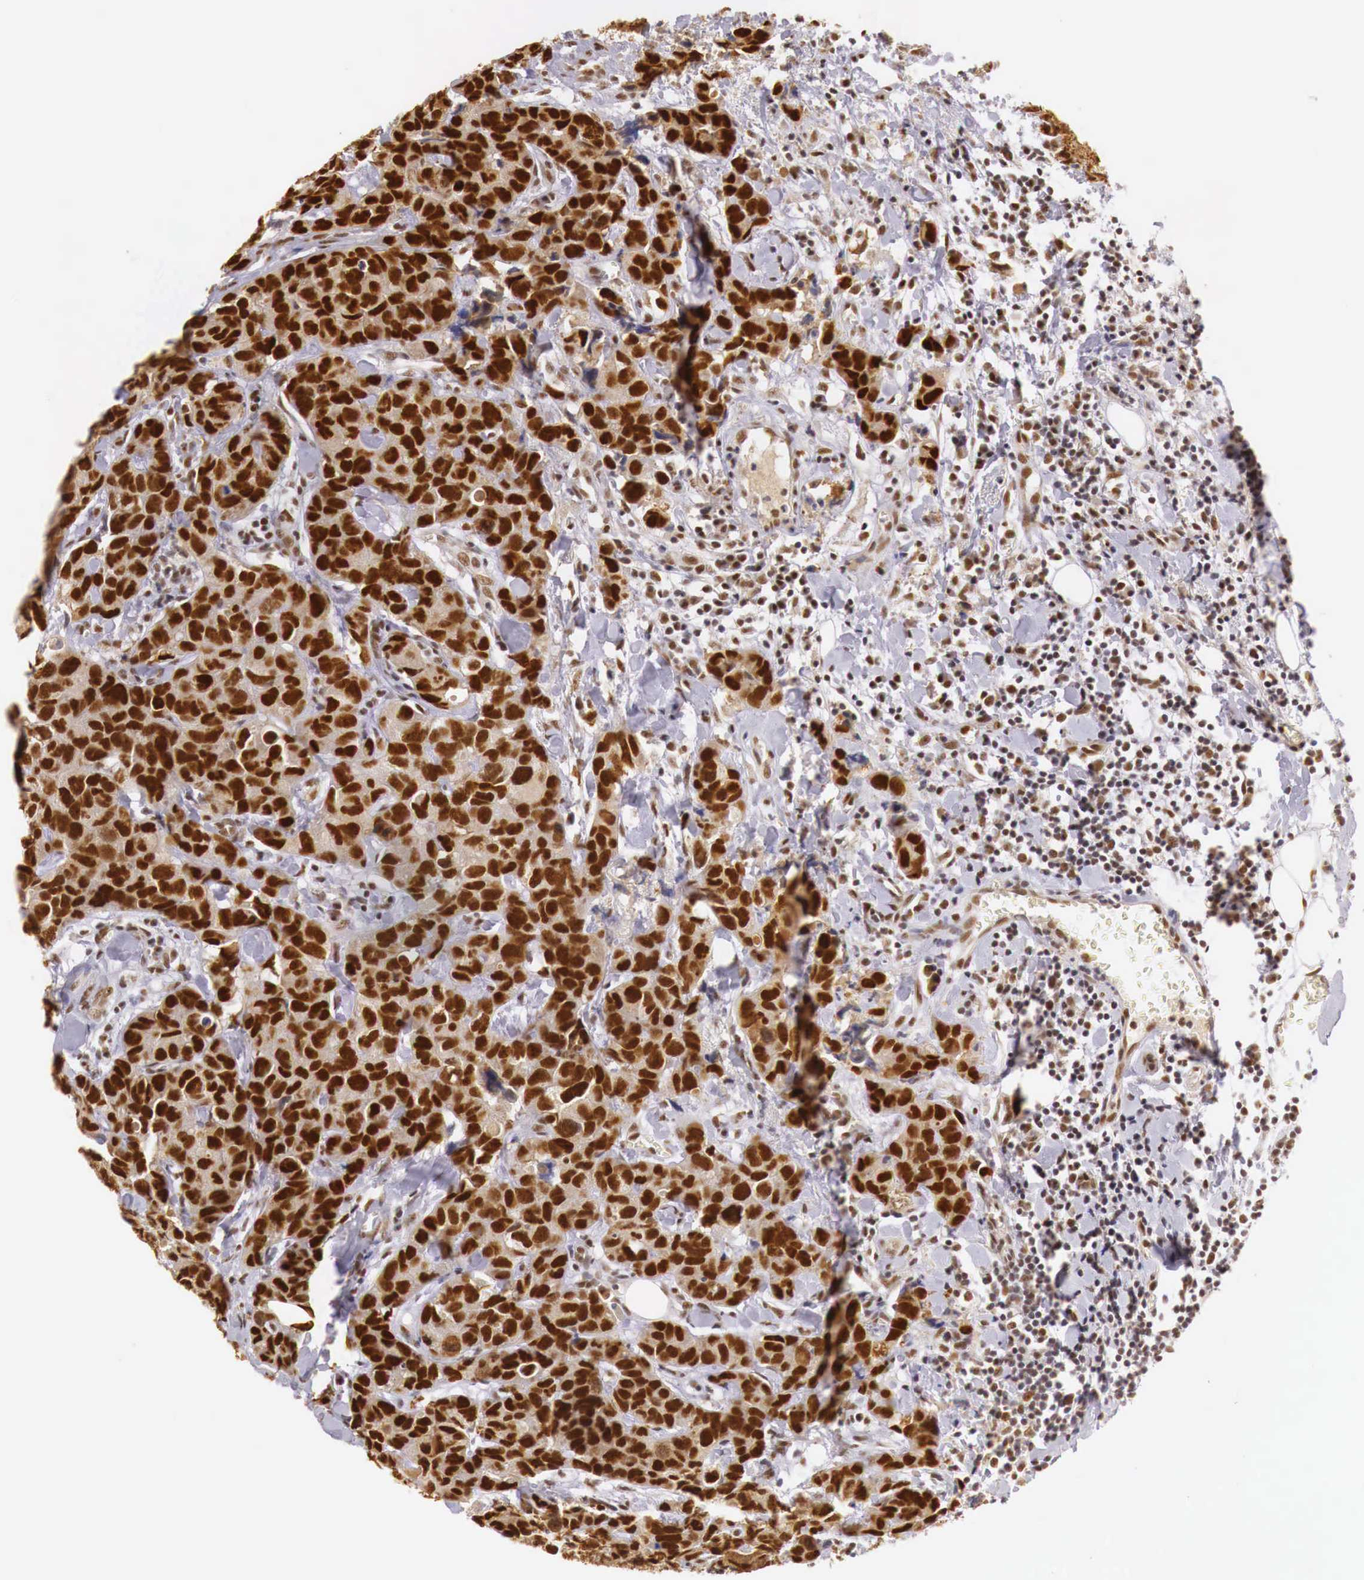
{"staining": {"intensity": "strong", "quantity": ">75%", "location": "cytoplasmic/membranous,nuclear"}, "tissue": "breast cancer", "cell_type": "Tumor cells", "image_type": "cancer", "snomed": [{"axis": "morphology", "description": "Duct carcinoma"}, {"axis": "topography", "description": "Breast"}], "caption": "This micrograph displays immunohistochemistry staining of human breast intraductal carcinoma, with high strong cytoplasmic/membranous and nuclear positivity in about >75% of tumor cells.", "gene": "GPKOW", "patient": {"sex": "female", "age": 91}}